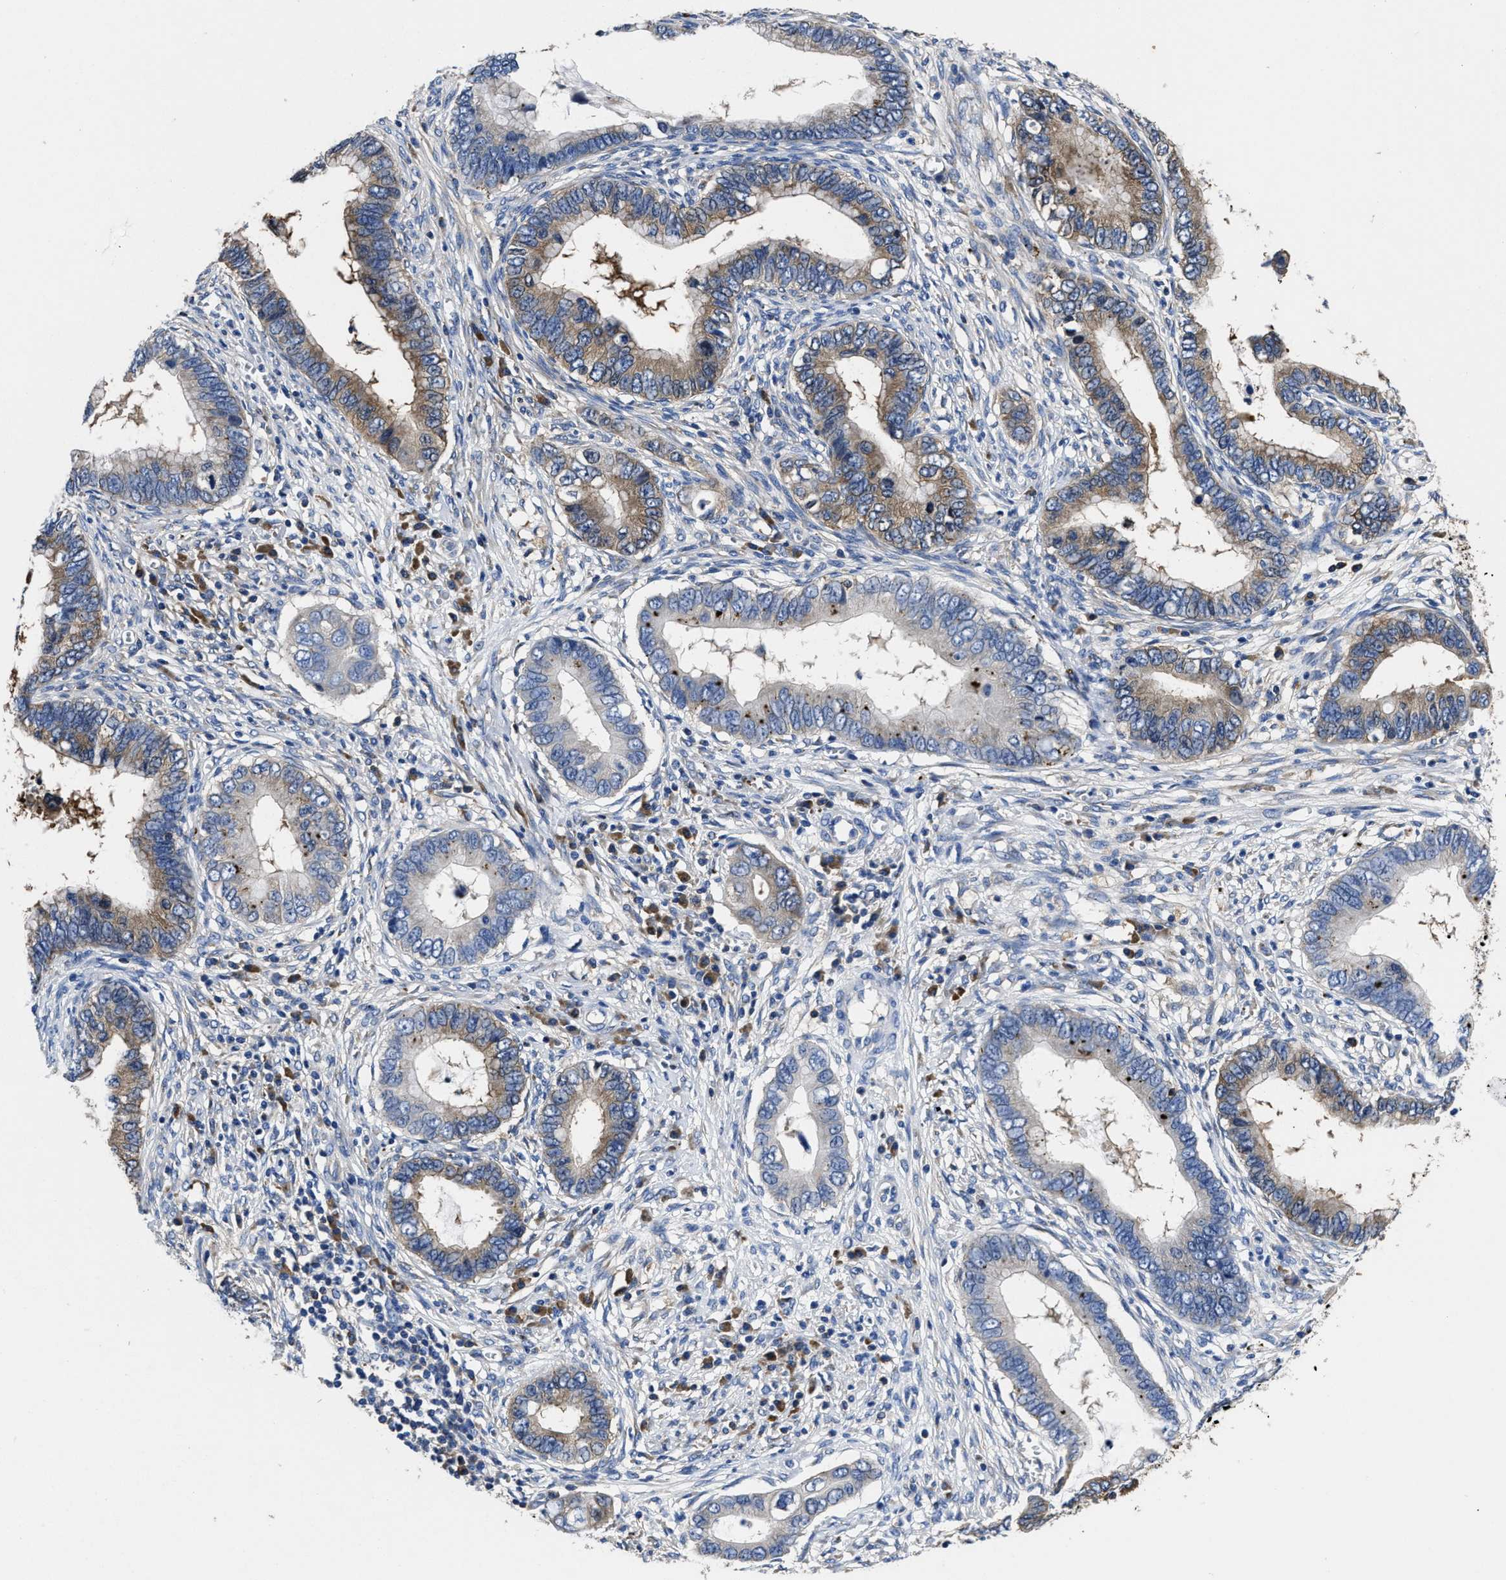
{"staining": {"intensity": "weak", "quantity": "<25%", "location": "cytoplasmic/membranous"}, "tissue": "cervical cancer", "cell_type": "Tumor cells", "image_type": "cancer", "snomed": [{"axis": "morphology", "description": "Adenocarcinoma, NOS"}, {"axis": "topography", "description": "Cervix"}], "caption": "Immunohistochemistry of cervical cancer exhibits no positivity in tumor cells.", "gene": "YARS1", "patient": {"sex": "female", "age": 44}}